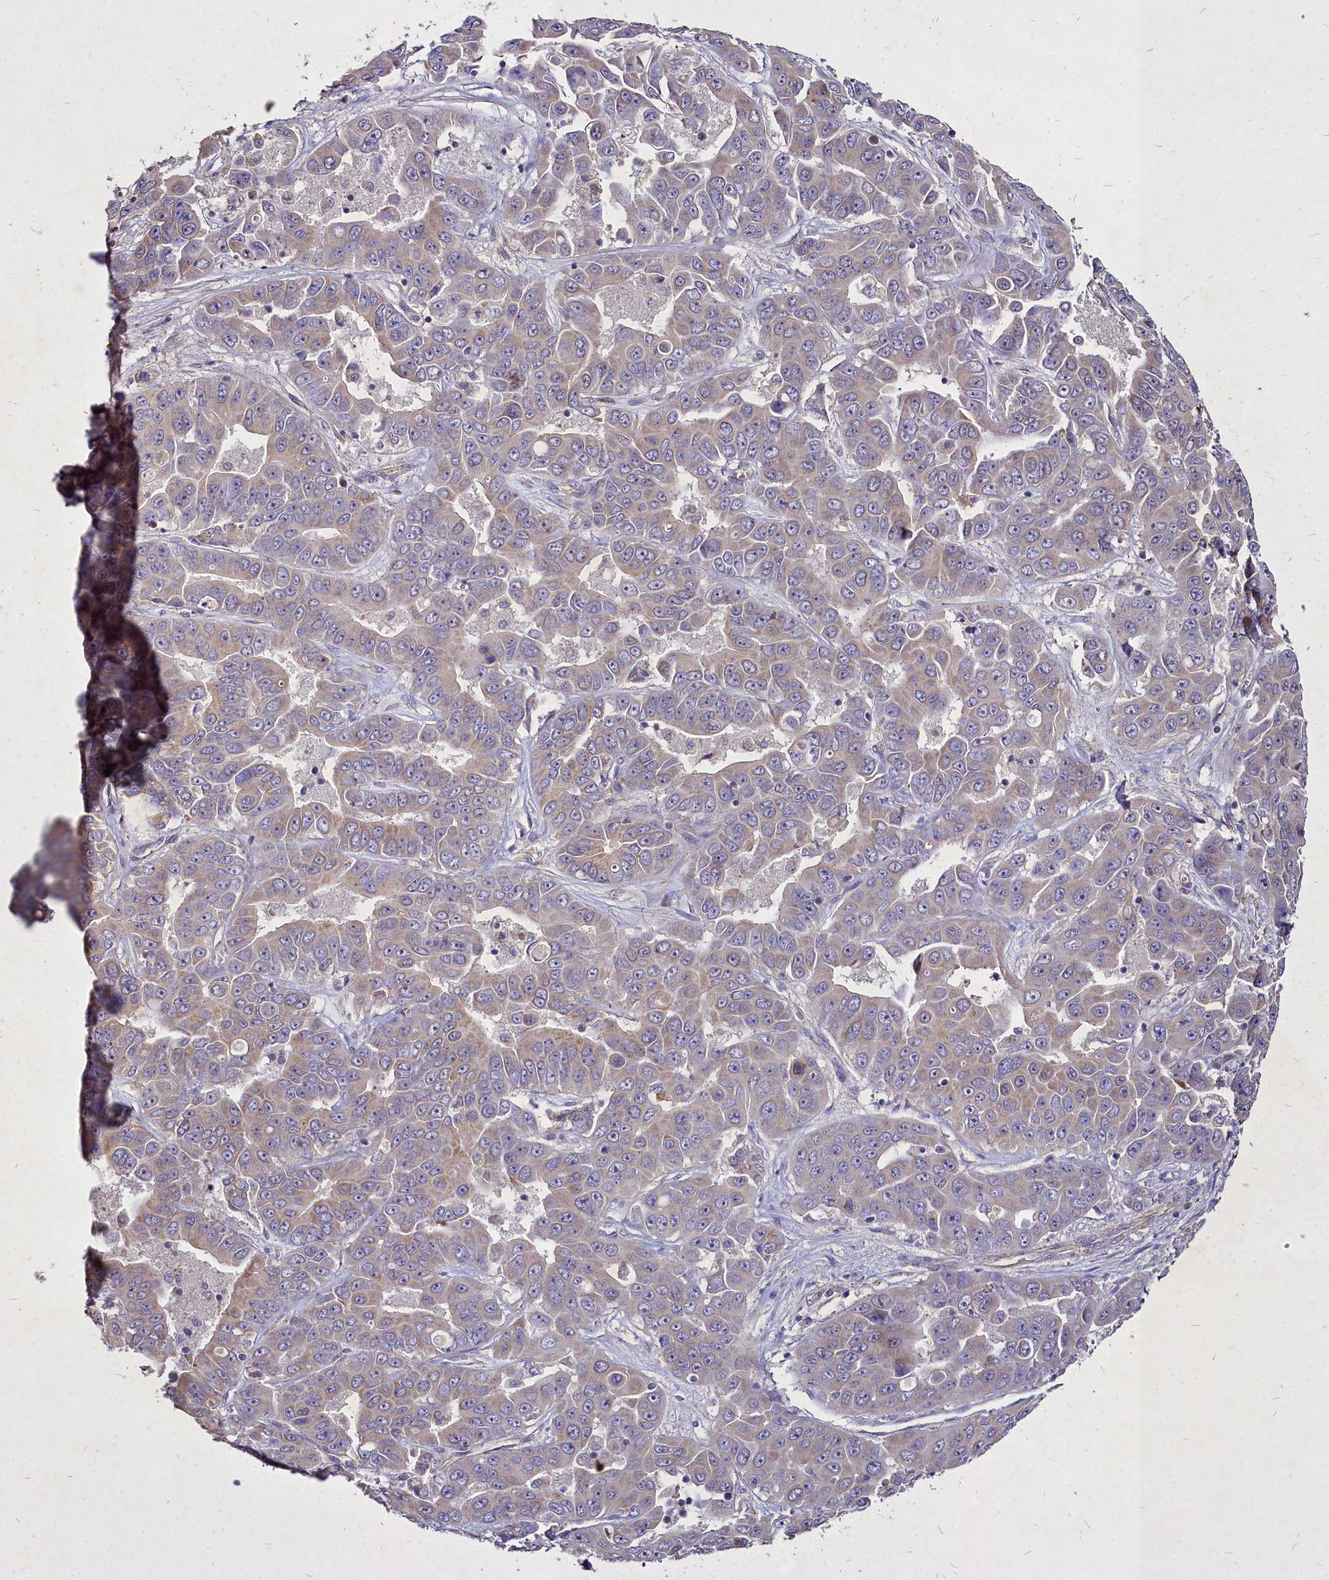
{"staining": {"intensity": "weak", "quantity": "<25%", "location": "cytoplasmic/membranous"}, "tissue": "liver cancer", "cell_type": "Tumor cells", "image_type": "cancer", "snomed": [{"axis": "morphology", "description": "Cholangiocarcinoma"}, {"axis": "topography", "description": "Liver"}], "caption": "An image of human liver cholangiocarcinoma is negative for staining in tumor cells.", "gene": "SKA1", "patient": {"sex": "female", "age": 52}}